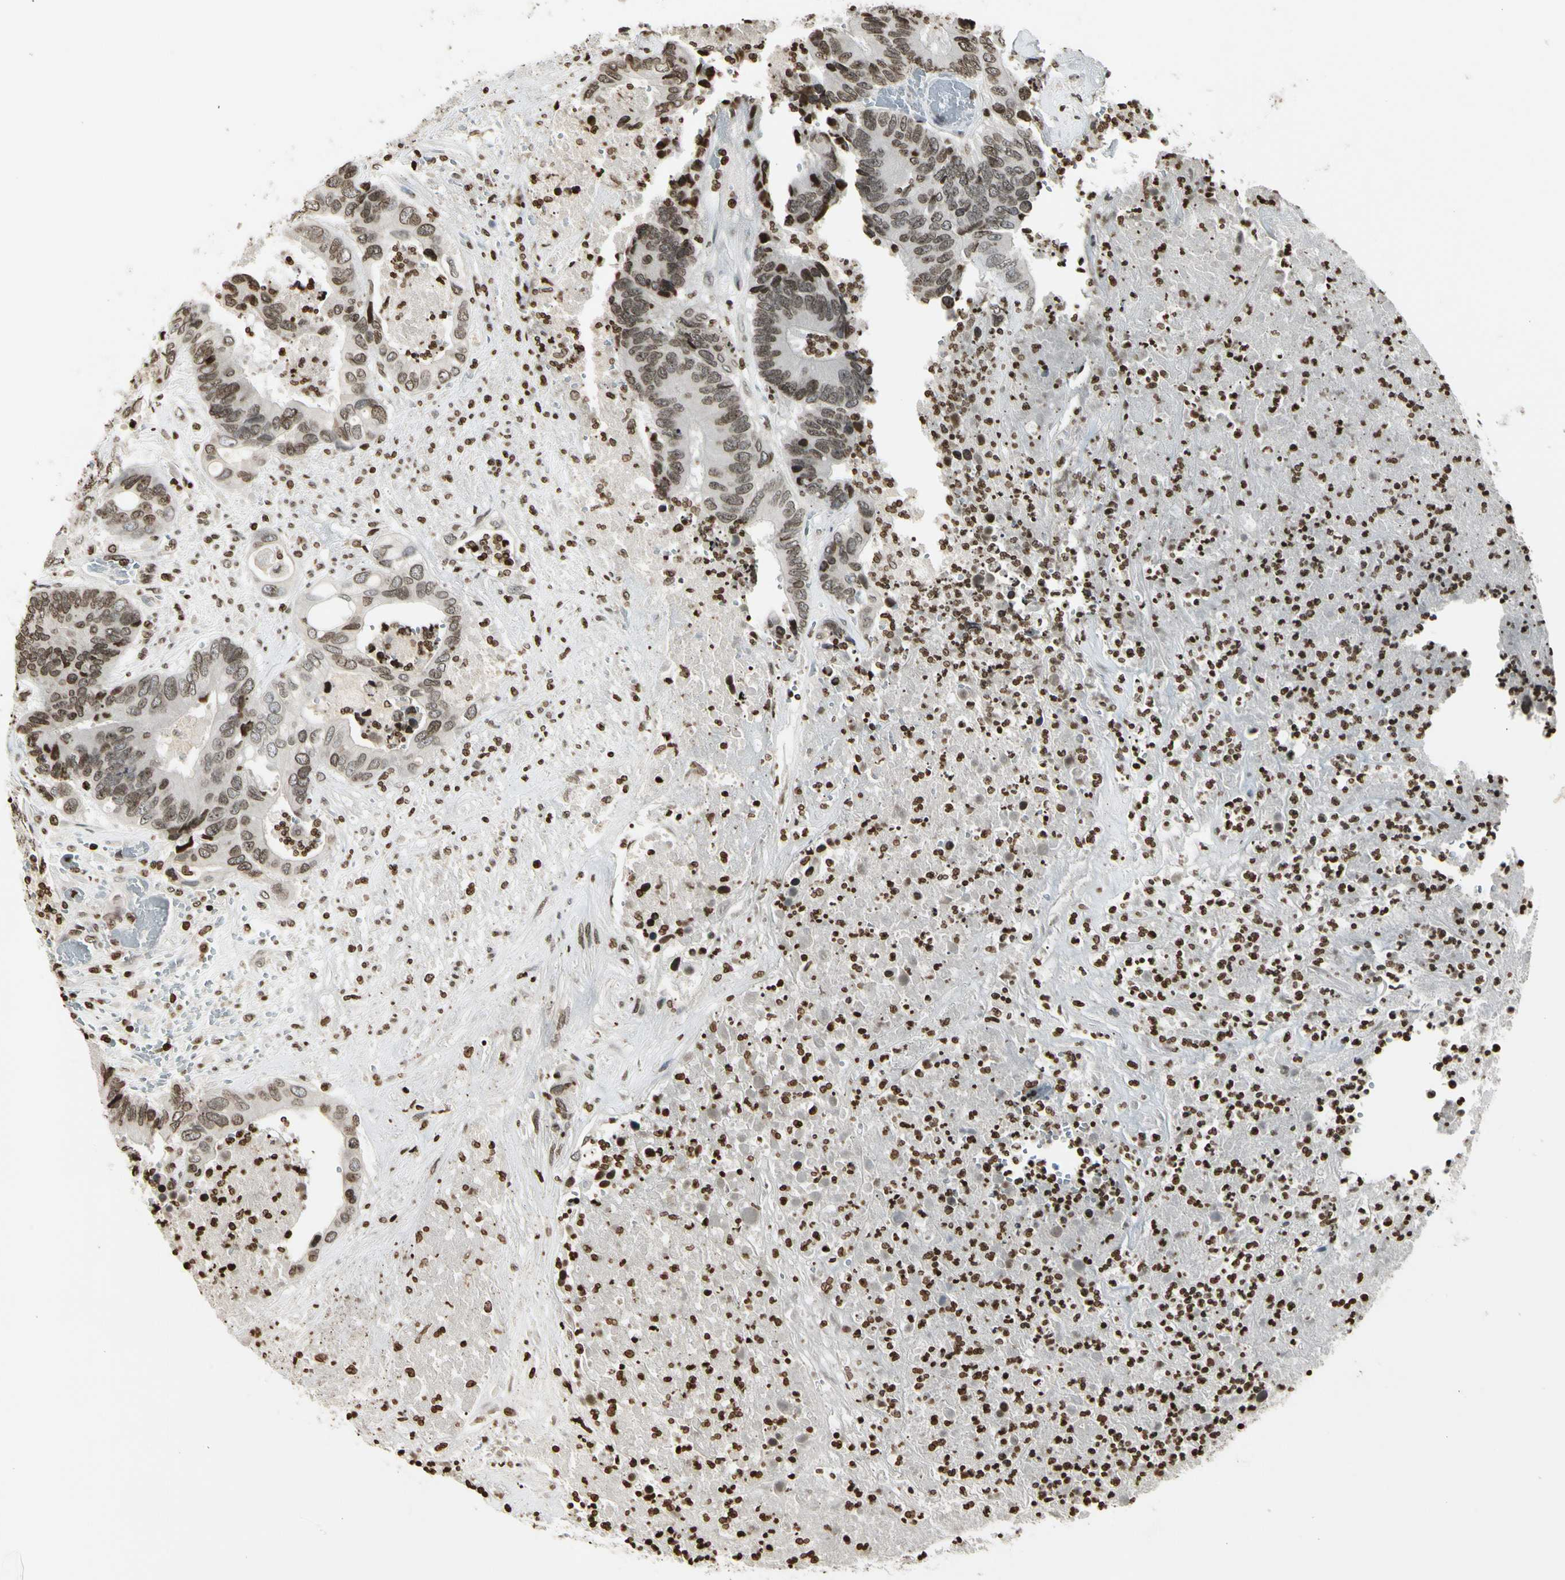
{"staining": {"intensity": "moderate", "quantity": ">75%", "location": "nuclear"}, "tissue": "colorectal cancer", "cell_type": "Tumor cells", "image_type": "cancer", "snomed": [{"axis": "morphology", "description": "Adenocarcinoma, NOS"}, {"axis": "topography", "description": "Rectum"}], "caption": "A brown stain shows moderate nuclear positivity of a protein in human colorectal cancer (adenocarcinoma) tumor cells.", "gene": "RORA", "patient": {"sex": "male", "age": 55}}